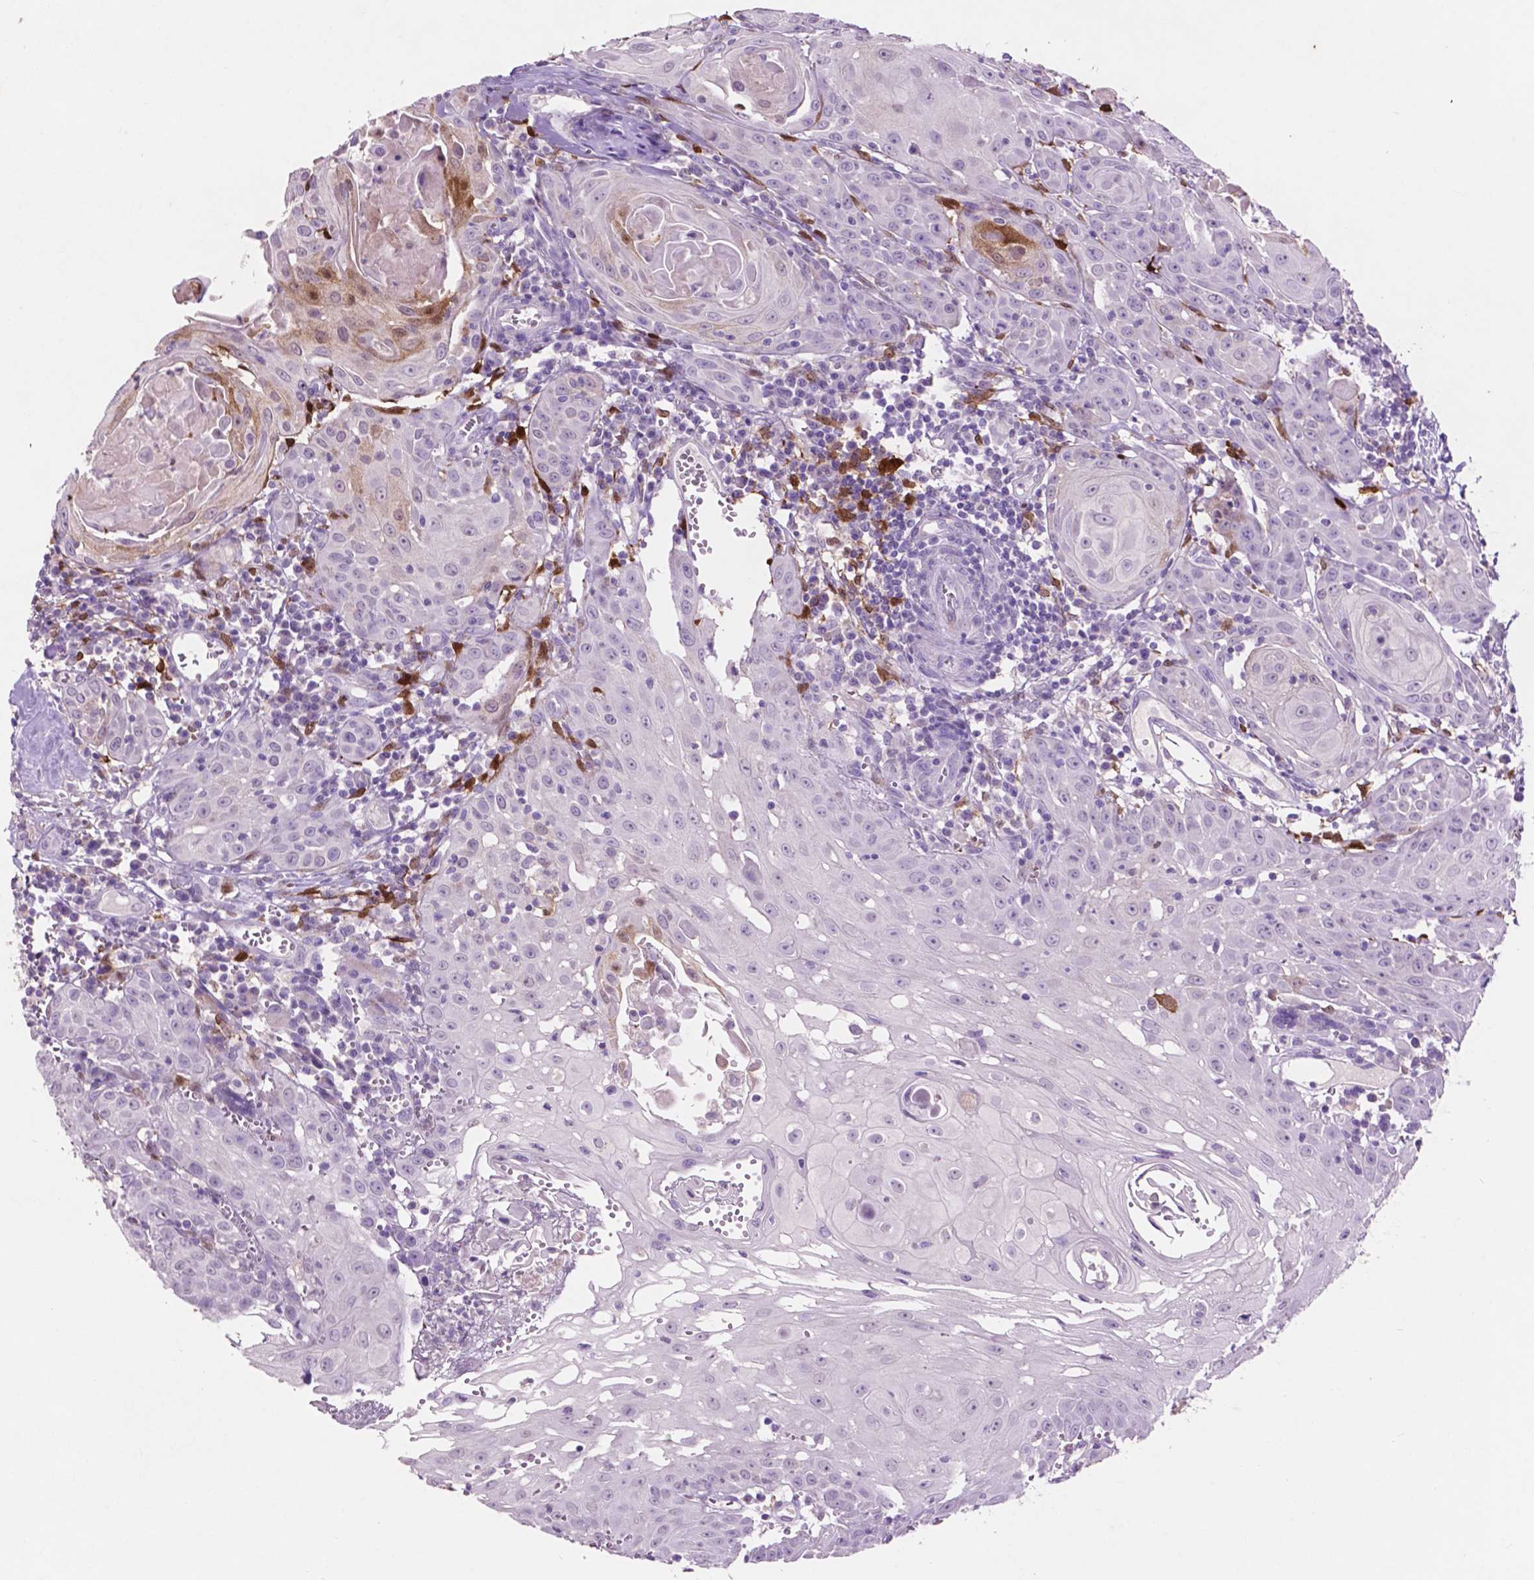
{"staining": {"intensity": "strong", "quantity": "<25%", "location": "nuclear"}, "tissue": "head and neck cancer", "cell_type": "Tumor cells", "image_type": "cancer", "snomed": [{"axis": "morphology", "description": "Squamous cell carcinoma, NOS"}, {"axis": "topography", "description": "Head-Neck"}], "caption": "This is an image of immunohistochemistry staining of head and neck cancer (squamous cell carcinoma), which shows strong staining in the nuclear of tumor cells.", "gene": "IDO1", "patient": {"sex": "female", "age": 80}}